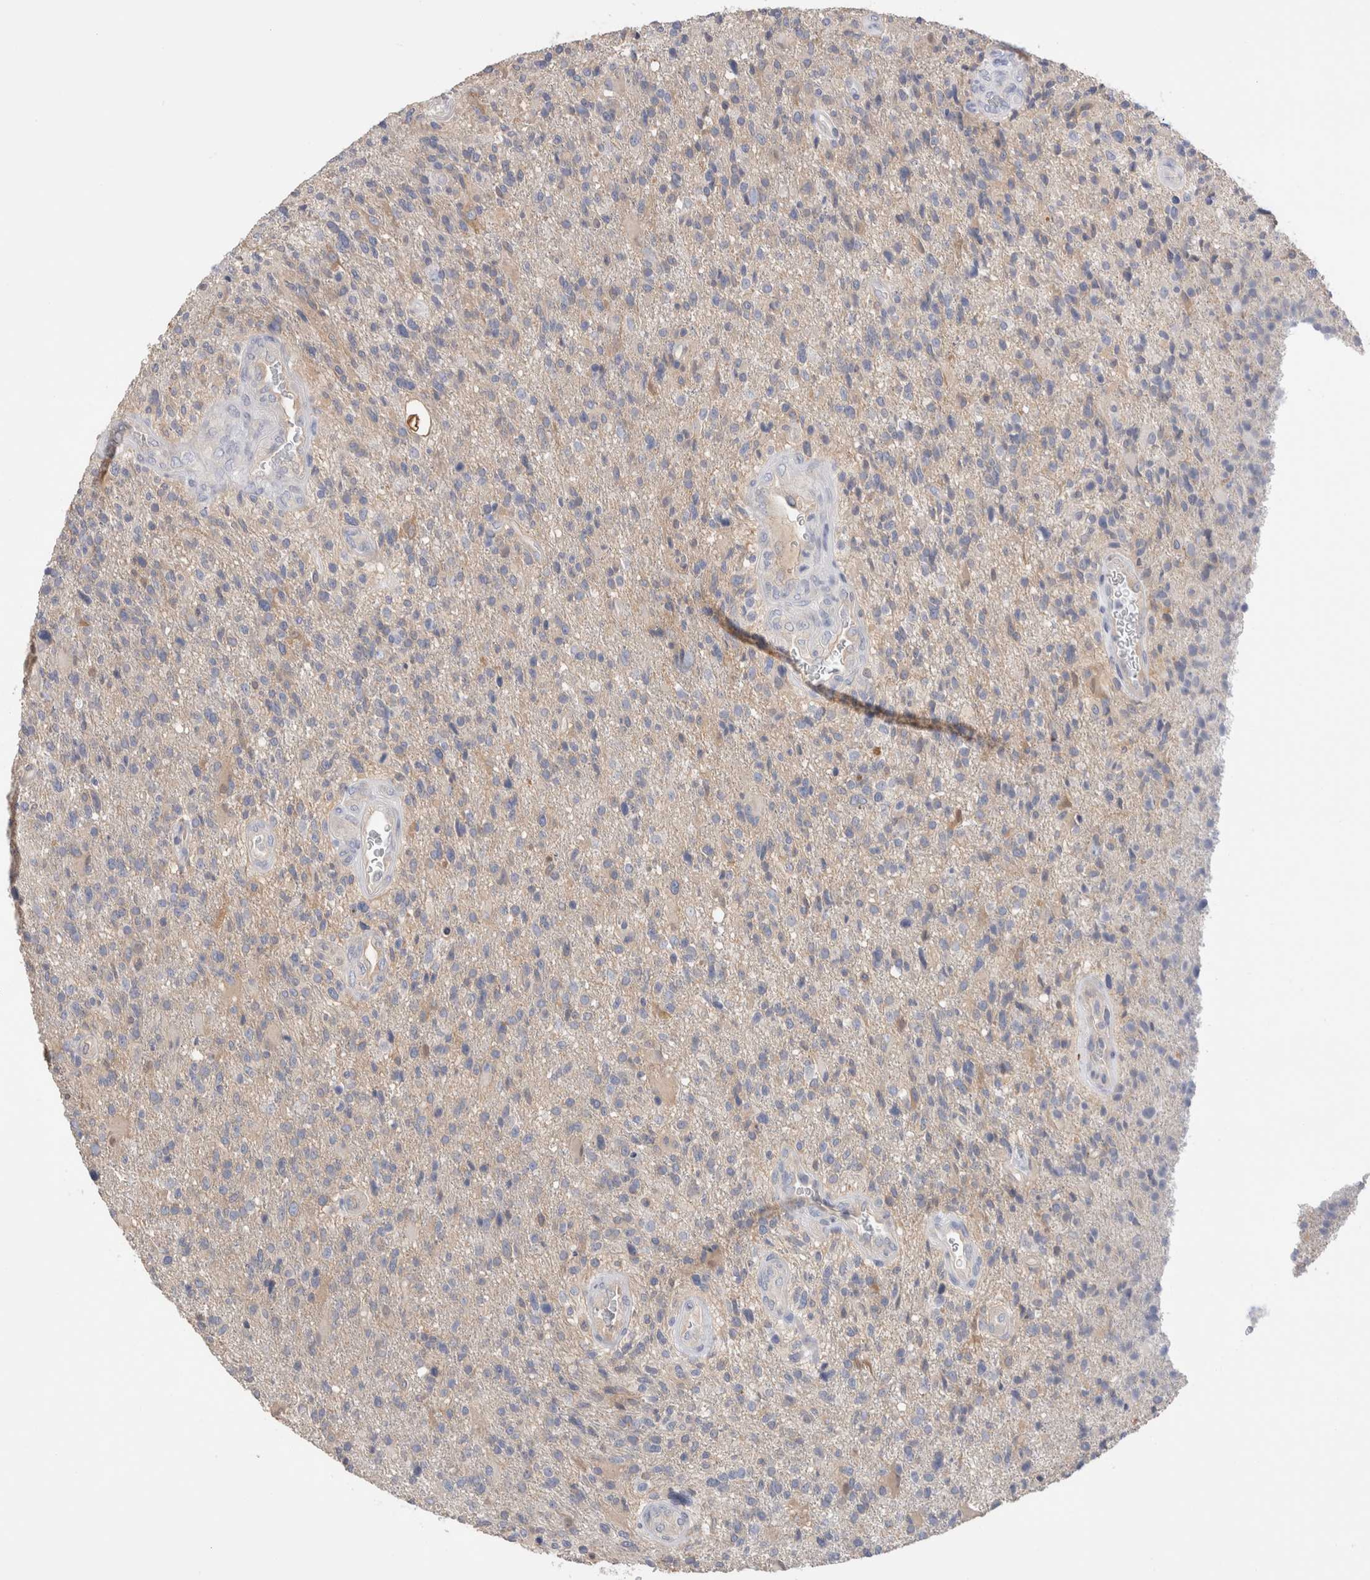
{"staining": {"intensity": "negative", "quantity": "none", "location": "none"}, "tissue": "glioma", "cell_type": "Tumor cells", "image_type": "cancer", "snomed": [{"axis": "morphology", "description": "Glioma, malignant, High grade"}, {"axis": "topography", "description": "Brain"}], "caption": "Tumor cells are negative for protein expression in human malignant glioma (high-grade). The staining was performed using DAB to visualize the protein expression in brown, while the nuclei were stained in blue with hematoxylin (Magnification: 20x).", "gene": "CAPN2", "patient": {"sex": "male", "age": 72}}